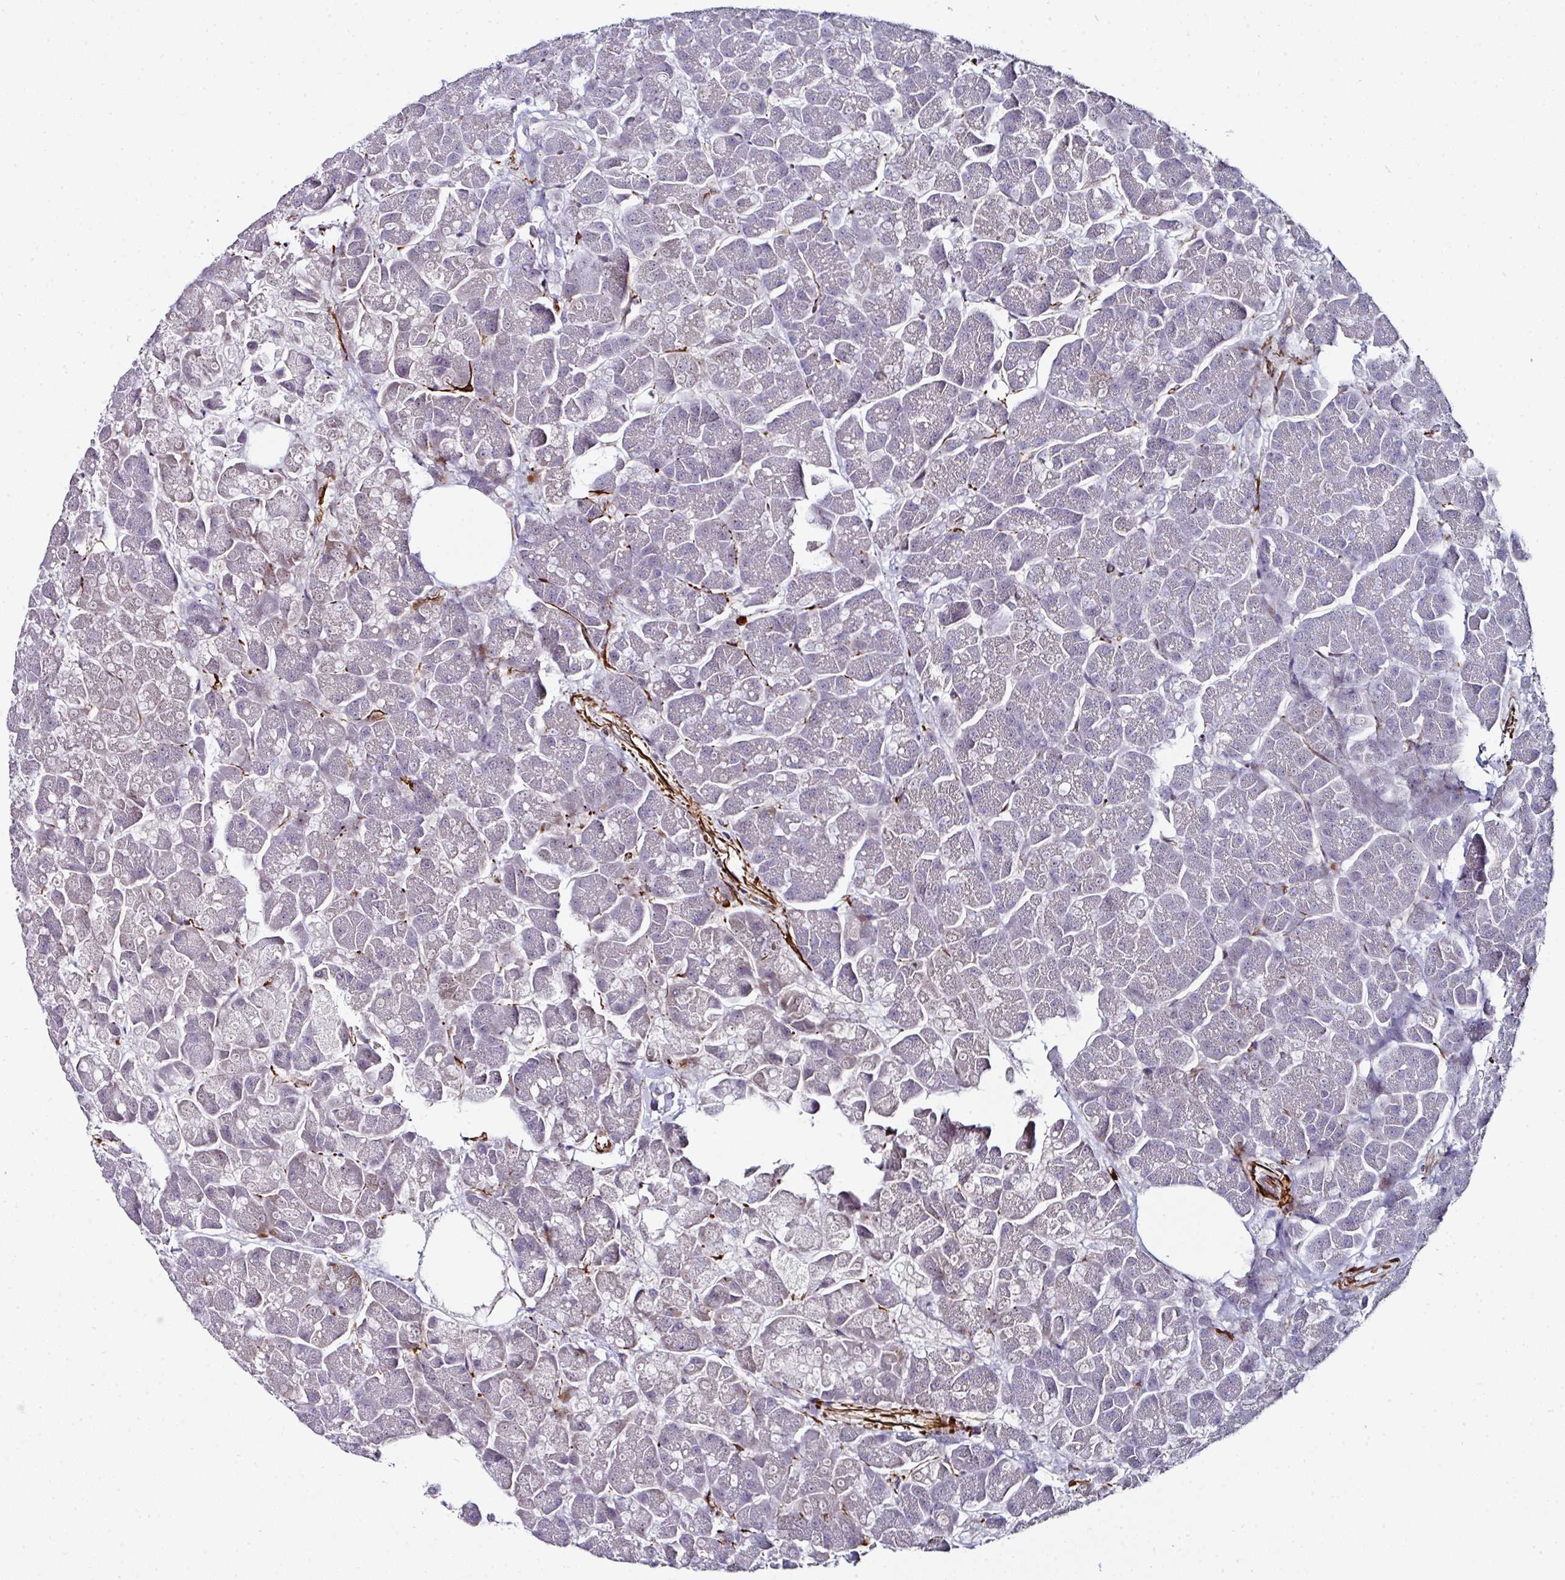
{"staining": {"intensity": "negative", "quantity": "none", "location": "none"}, "tissue": "pancreas", "cell_type": "Exocrine glandular cells", "image_type": "normal", "snomed": [{"axis": "morphology", "description": "Normal tissue, NOS"}, {"axis": "topography", "description": "Pancreas"}, {"axis": "topography", "description": "Peripheral nerve tissue"}], "caption": "DAB immunohistochemical staining of normal pancreas shows no significant expression in exocrine glandular cells. (Brightfield microscopy of DAB immunohistochemistry (IHC) at high magnification).", "gene": "TMPRSS9", "patient": {"sex": "male", "age": 54}}